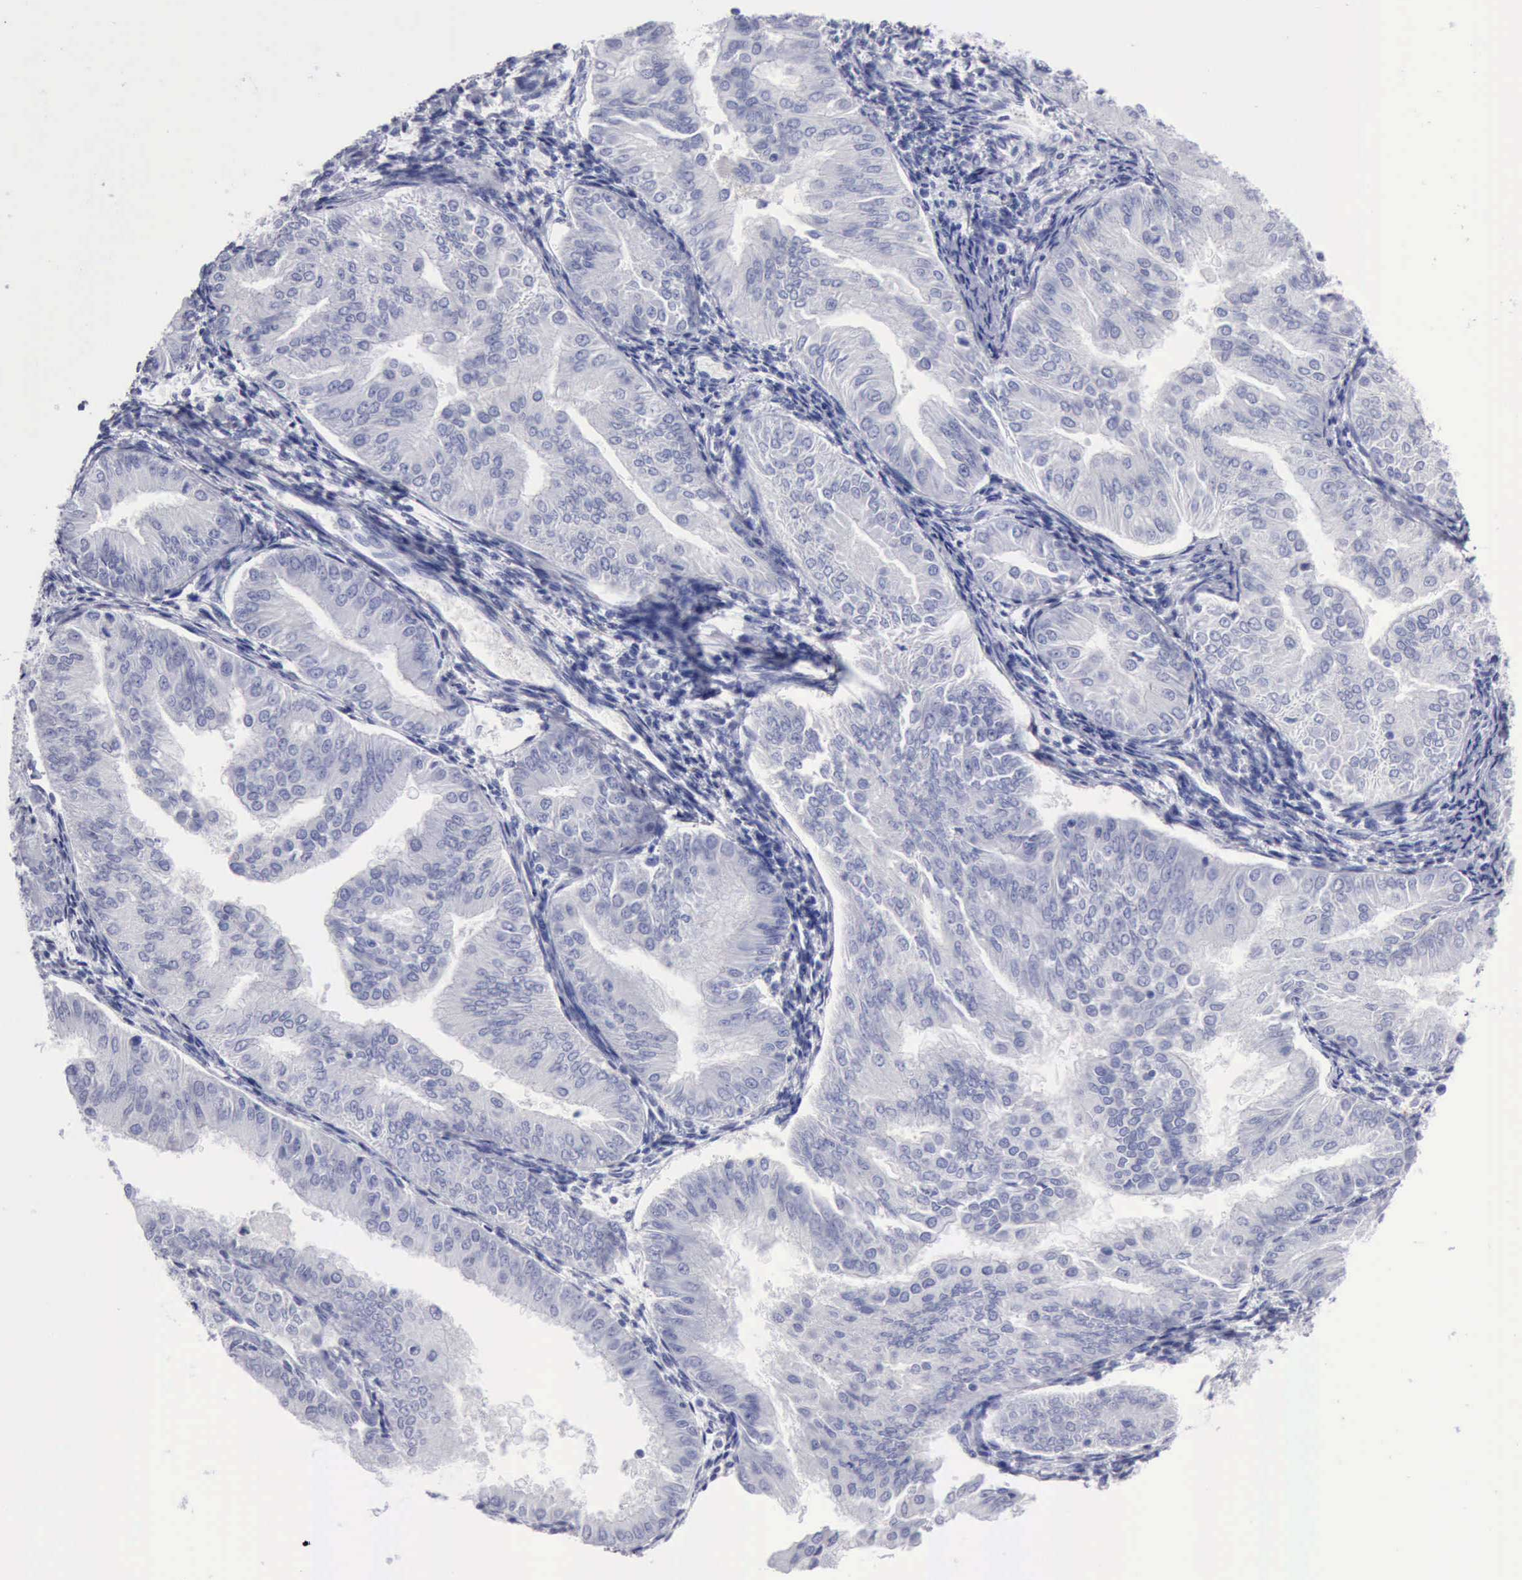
{"staining": {"intensity": "negative", "quantity": "none", "location": "none"}, "tissue": "endometrial cancer", "cell_type": "Tumor cells", "image_type": "cancer", "snomed": [{"axis": "morphology", "description": "Adenocarcinoma, NOS"}, {"axis": "topography", "description": "Endometrium"}], "caption": "This is an IHC image of endometrial cancer. There is no positivity in tumor cells.", "gene": "CYP19A1", "patient": {"sex": "female", "age": 53}}